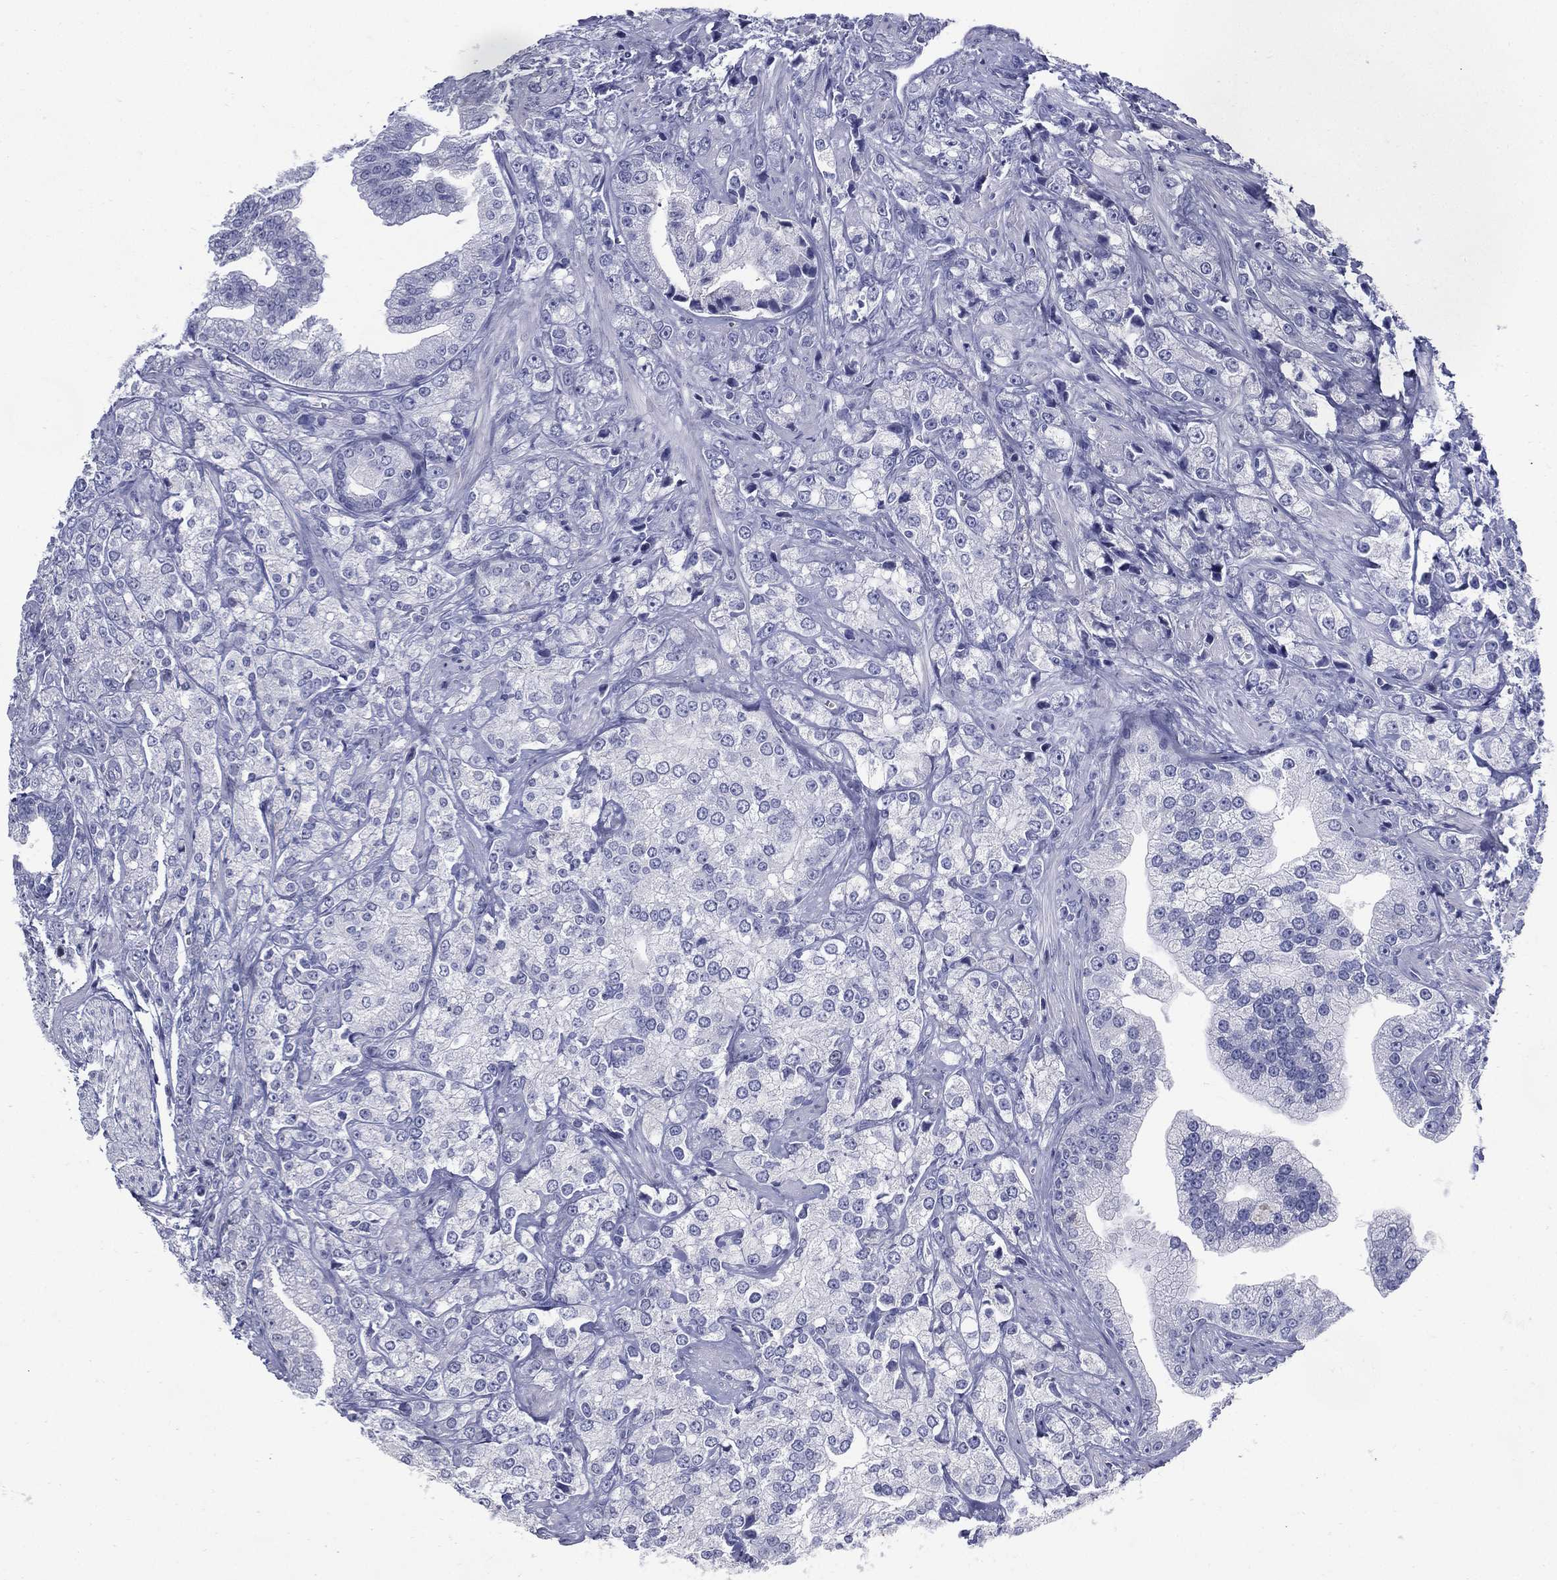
{"staining": {"intensity": "negative", "quantity": "none", "location": "none"}, "tissue": "prostate cancer", "cell_type": "Tumor cells", "image_type": "cancer", "snomed": [{"axis": "morphology", "description": "Adenocarcinoma, NOS"}, {"axis": "topography", "description": "Prostate and seminal vesicle, NOS"}, {"axis": "topography", "description": "Prostate"}], "caption": "A photomicrograph of prostate cancer stained for a protein exhibits no brown staining in tumor cells. Nuclei are stained in blue.", "gene": "KIF2C", "patient": {"sex": "male", "age": 68}}